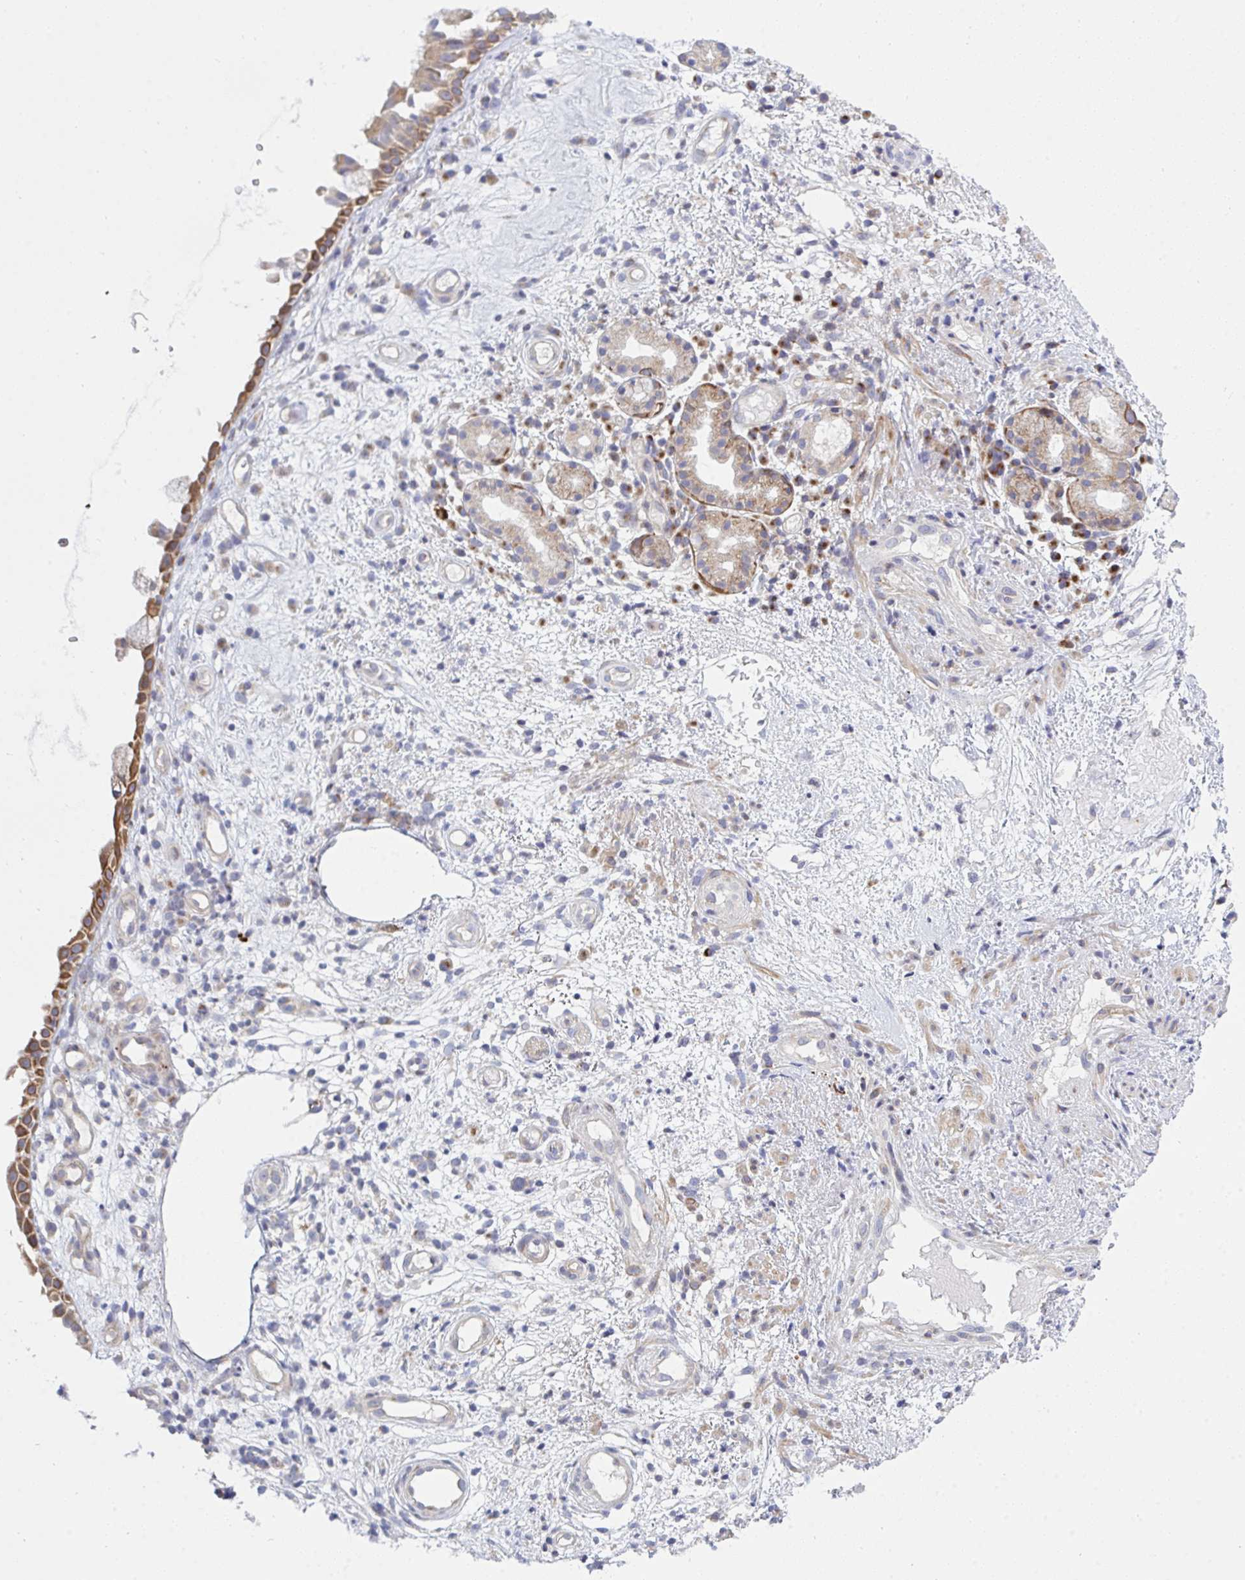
{"staining": {"intensity": "moderate", "quantity": ">75%", "location": "cytoplasmic/membranous"}, "tissue": "nasopharynx", "cell_type": "Respiratory epithelial cells", "image_type": "normal", "snomed": [{"axis": "morphology", "description": "Normal tissue, NOS"}, {"axis": "morphology", "description": "Inflammation, NOS"}, {"axis": "topography", "description": "Nasopharynx"}], "caption": "High-power microscopy captured an IHC image of normal nasopharynx, revealing moderate cytoplasmic/membranous positivity in about >75% of respiratory epithelial cells.", "gene": "FRMD3", "patient": {"sex": "male", "age": 54}}